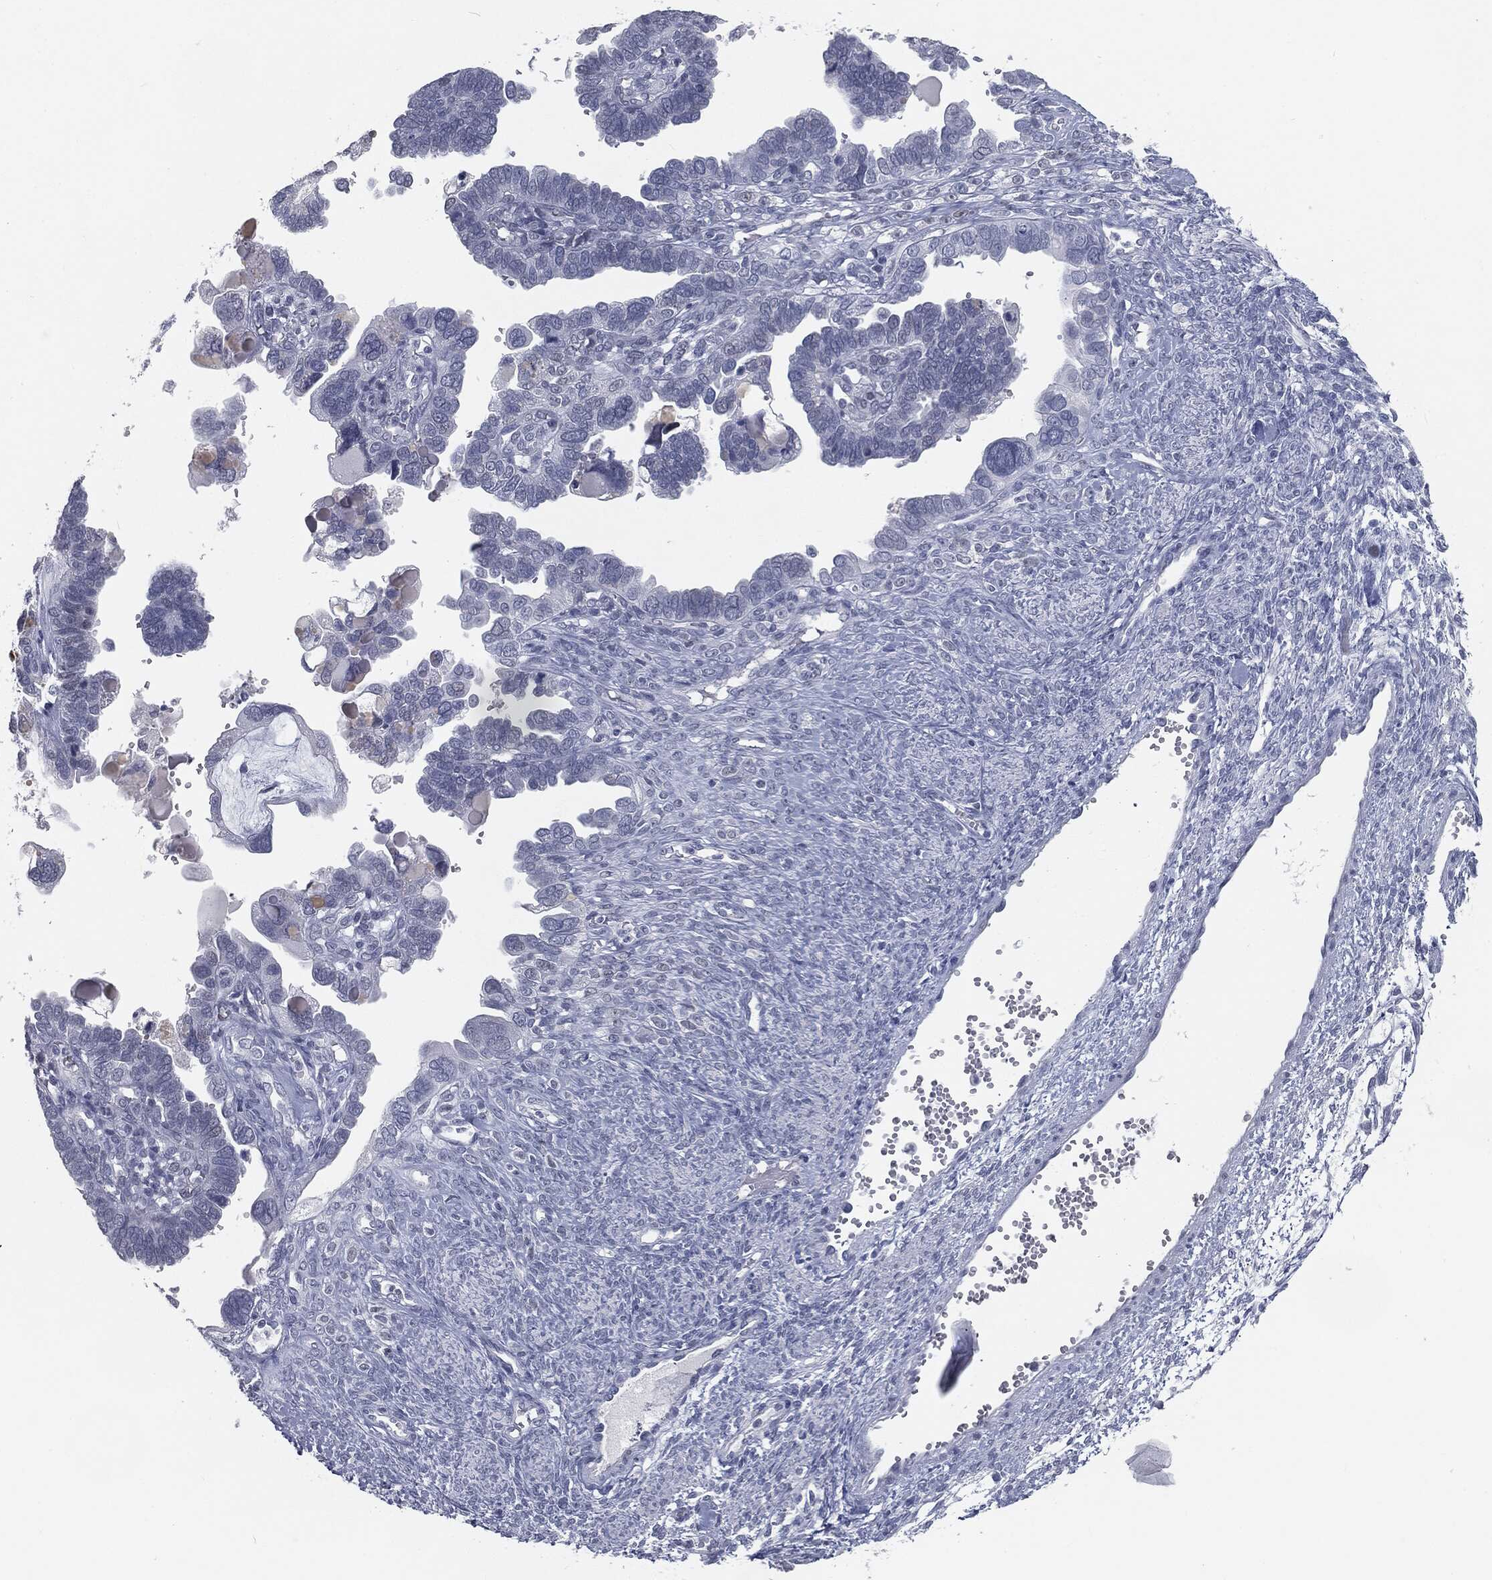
{"staining": {"intensity": "negative", "quantity": "none", "location": "none"}, "tissue": "ovarian cancer", "cell_type": "Tumor cells", "image_type": "cancer", "snomed": [{"axis": "morphology", "description": "Cystadenocarcinoma, serous, NOS"}, {"axis": "topography", "description": "Ovary"}], "caption": "A histopathology image of human ovarian serous cystadenocarcinoma is negative for staining in tumor cells. Brightfield microscopy of immunohistochemistry (IHC) stained with DAB (brown) and hematoxylin (blue), captured at high magnification.", "gene": "PRAME", "patient": {"sex": "female", "age": 51}}